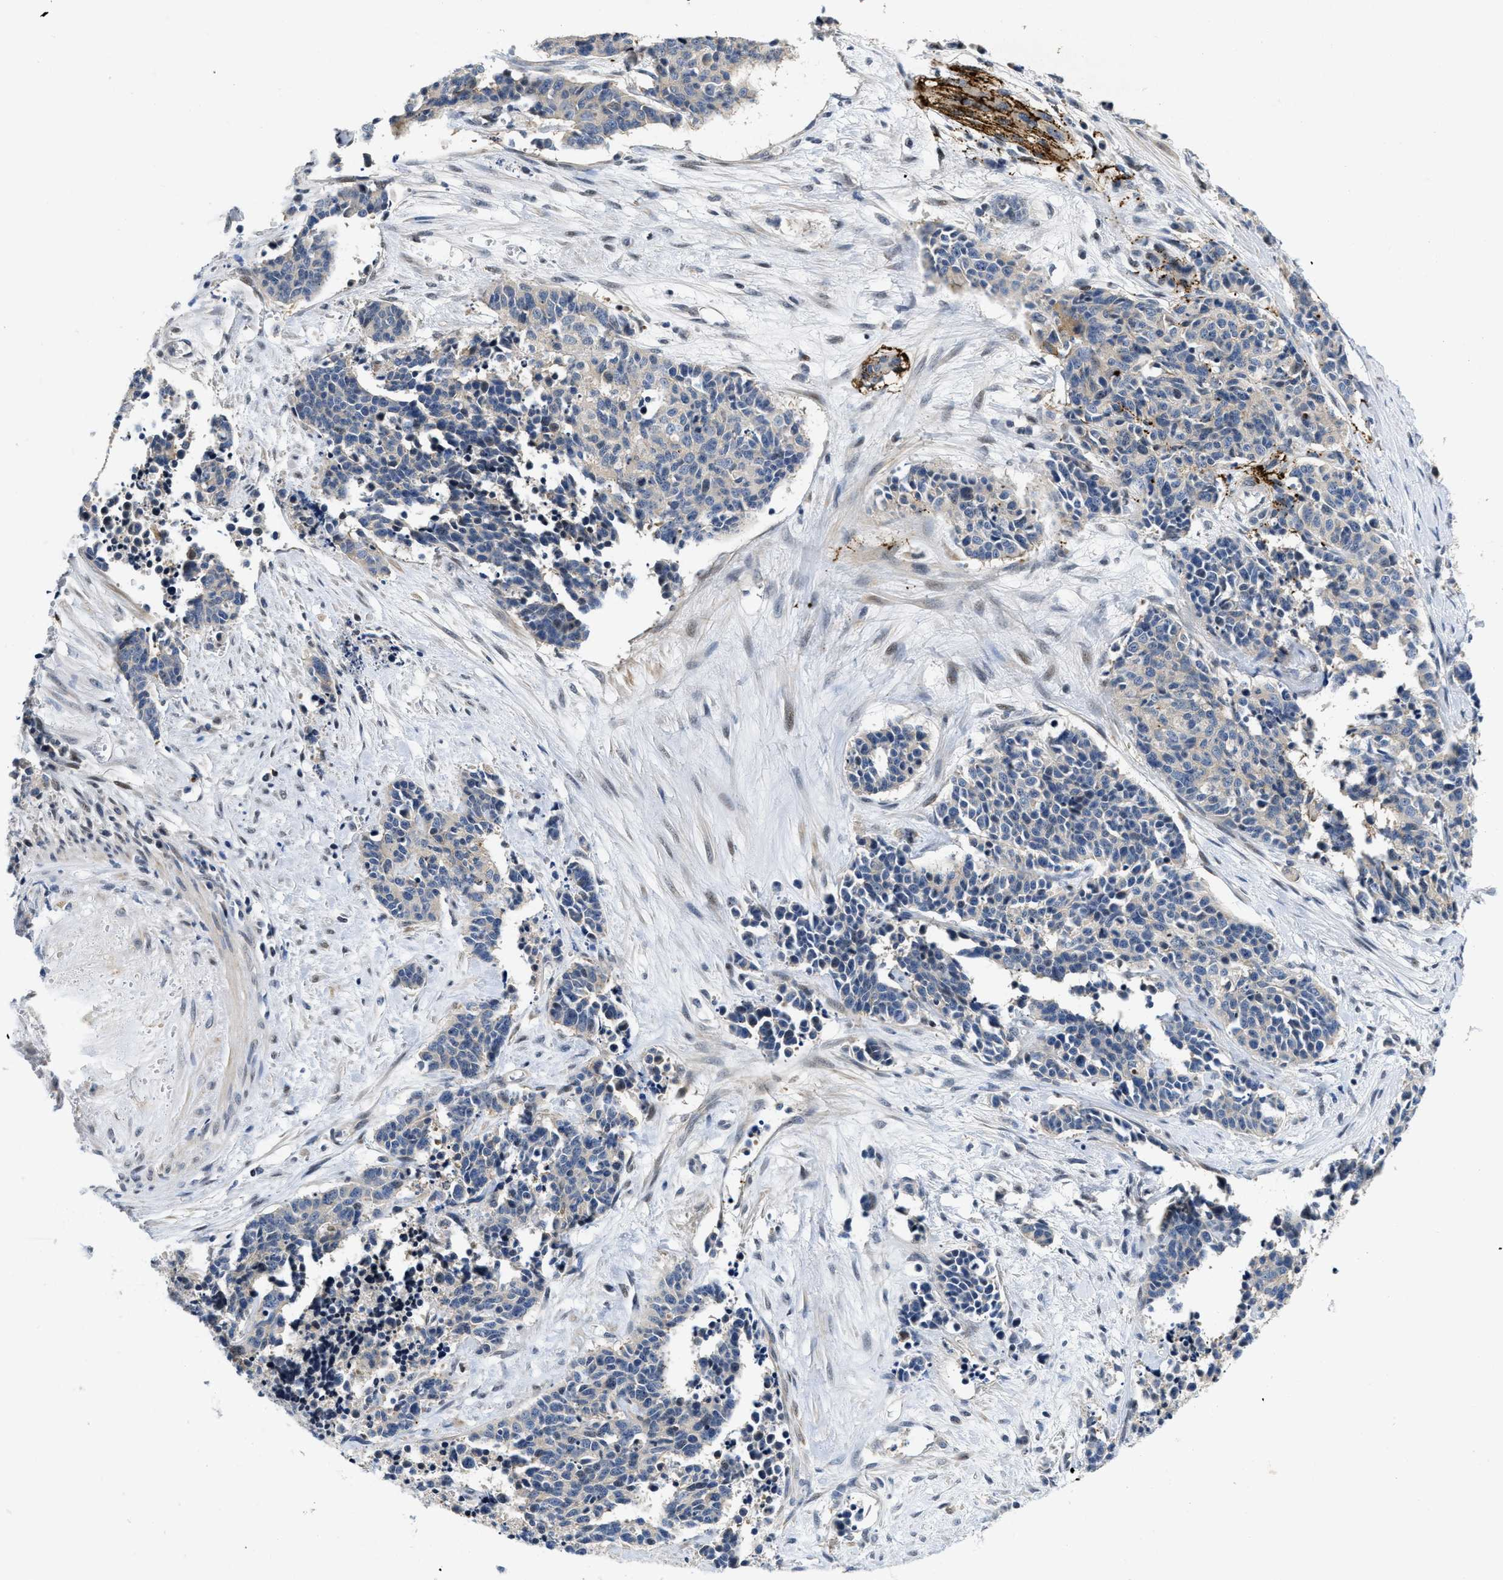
{"staining": {"intensity": "negative", "quantity": "none", "location": "none"}, "tissue": "cervical cancer", "cell_type": "Tumor cells", "image_type": "cancer", "snomed": [{"axis": "morphology", "description": "Squamous cell carcinoma, NOS"}, {"axis": "topography", "description": "Cervix"}], "caption": "This histopathology image is of cervical cancer (squamous cell carcinoma) stained with immunohistochemistry (IHC) to label a protein in brown with the nuclei are counter-stained blue. There is no positivity in tumor cells.", "gene": "VIP", "patient": {"sex": "female", "age": 35}}